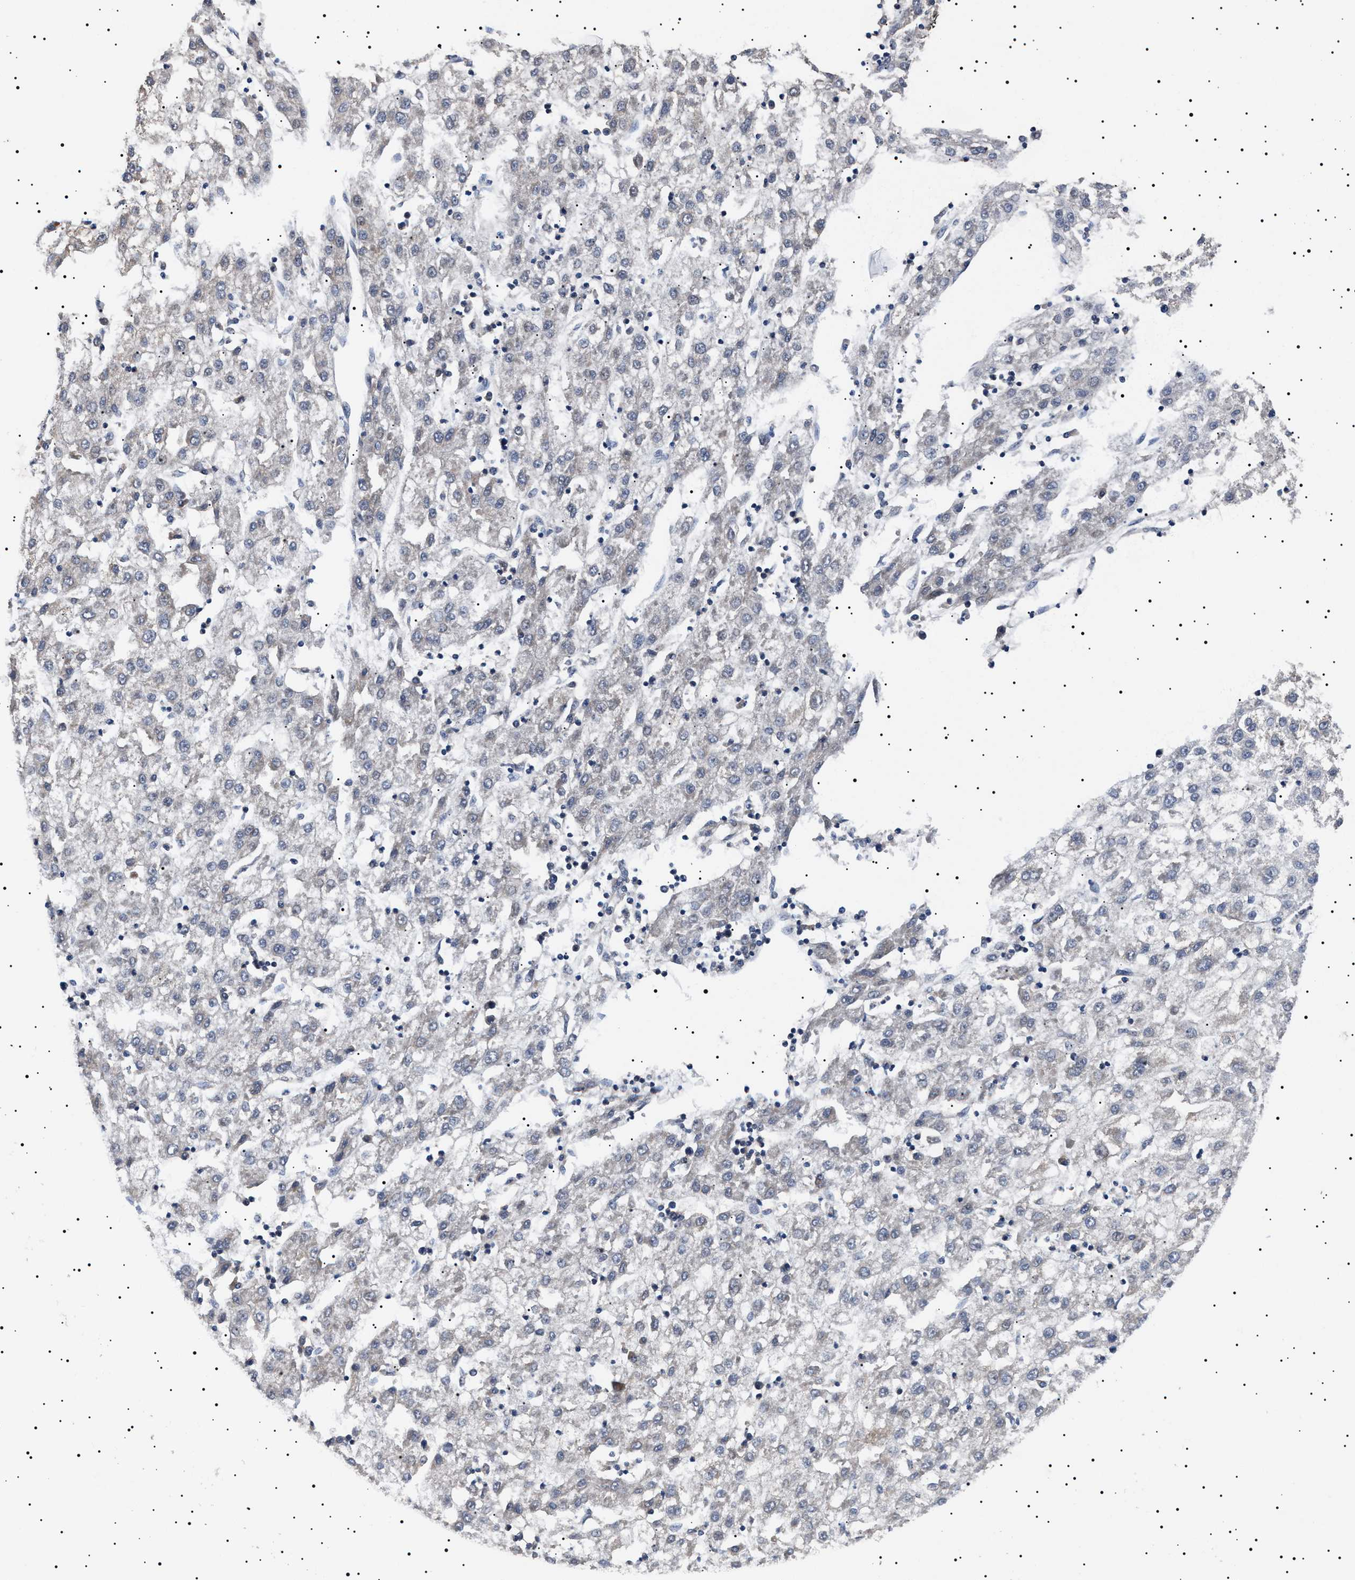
{"staining": {"intensity": "negative", "quantity": "none", "location": "none"}, "tissue": "liver cancer", "cell_type": "Tumor cells", "image_type": "cancer", "snomed": [{"axis": "morphology", "description": "Carcinoma, Hepatocellular, NOS"}, {"axis": "topography", "description": "Liver"}], "caption": "Tumor cells are negative for brown protein staining in liver cancer. Nuclei are stained in blue.", "gene": "RAB34", "patient": {"sex": "male", "age": 72}}